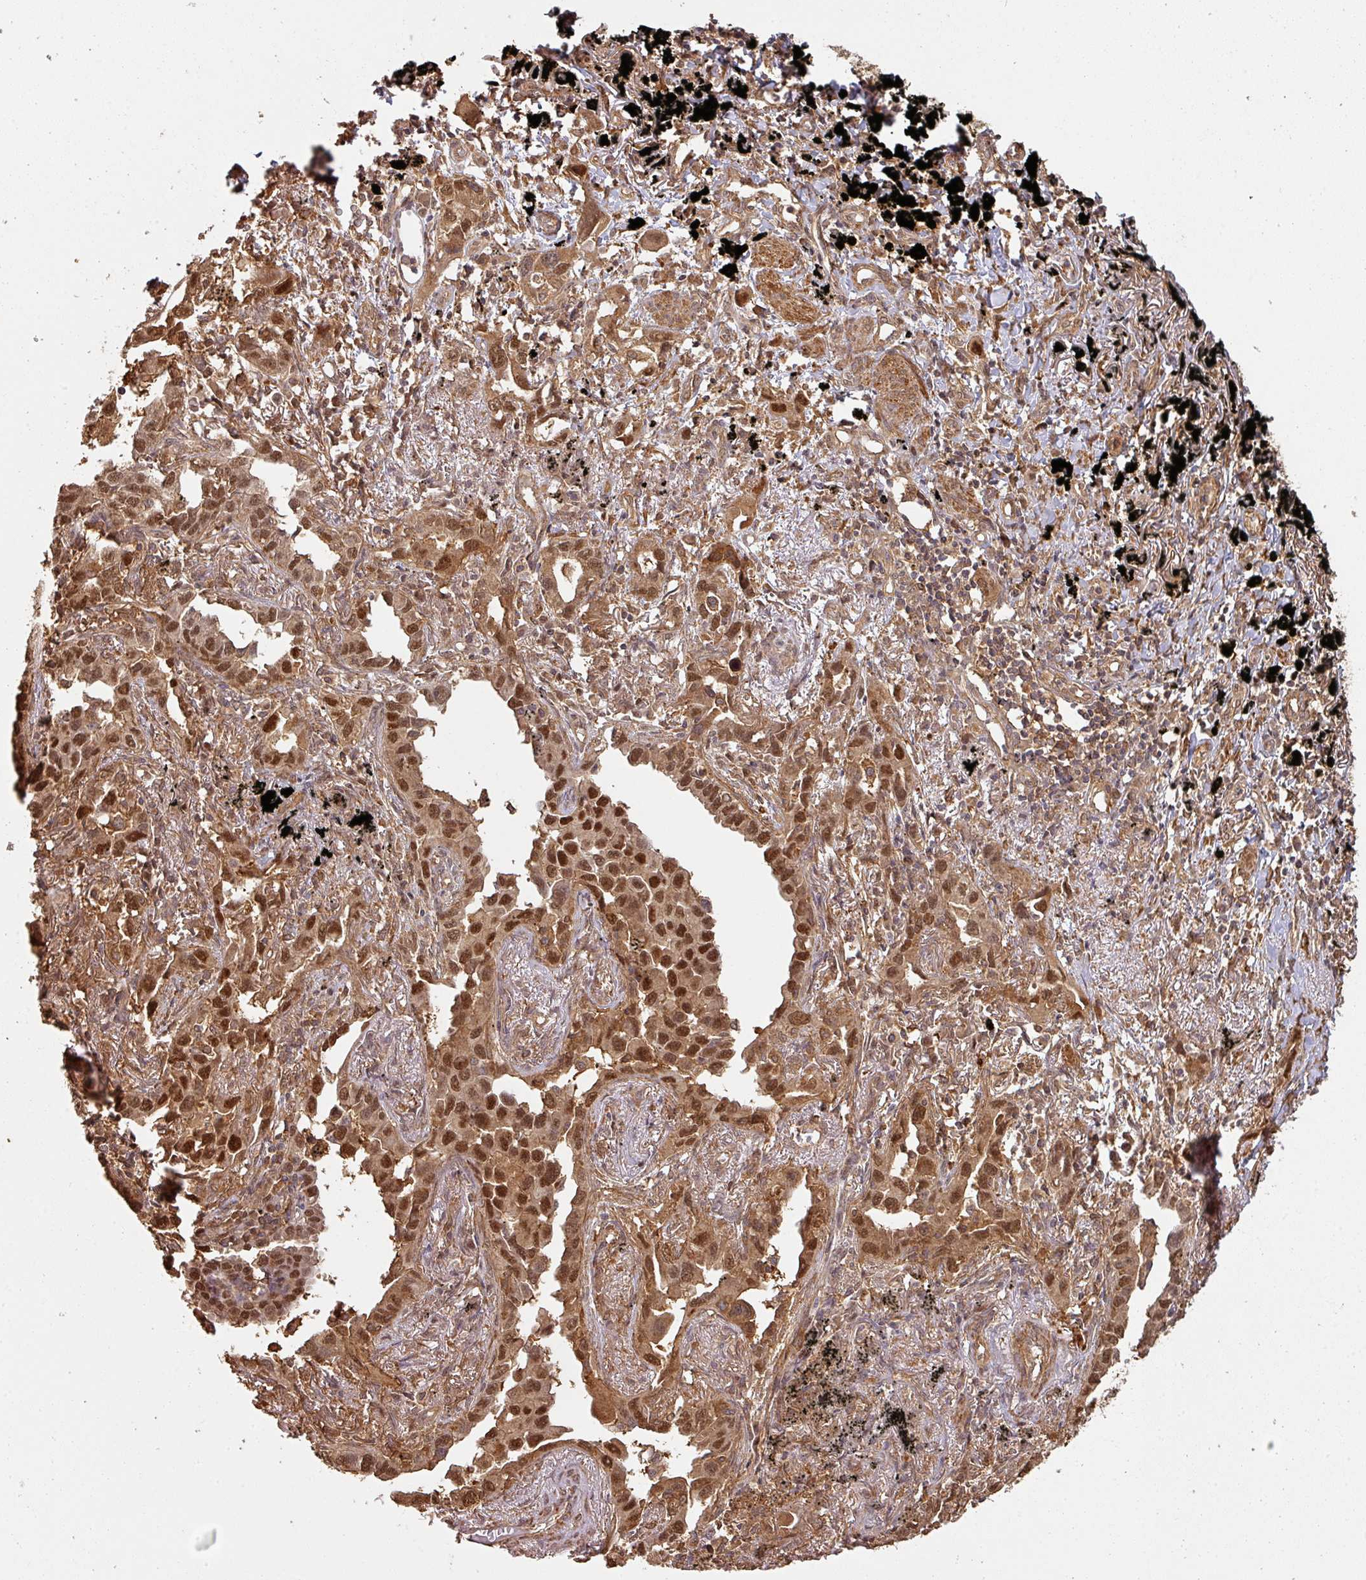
{"staining": {"intensity": "strong", "quantity": ">75%", "location": "cytoplasmic/membranous,nuclear"}, "tissue": "lung cancer", "cell_type": "Tumor cells", "image_type": "cancer", "snomed": [{"axis": "morphology", "description": "Adenocarcinoma, NOS"}, {"axis": "topography", "description": "Lung"}], "caption": "Protein staining exhibits strong cytoplasmic/membranous and nuclear staining in about >75% of tumor cells in lung cancer.", "gene": "ZNF322", "patient": {"sex": "male", "age": 67}}